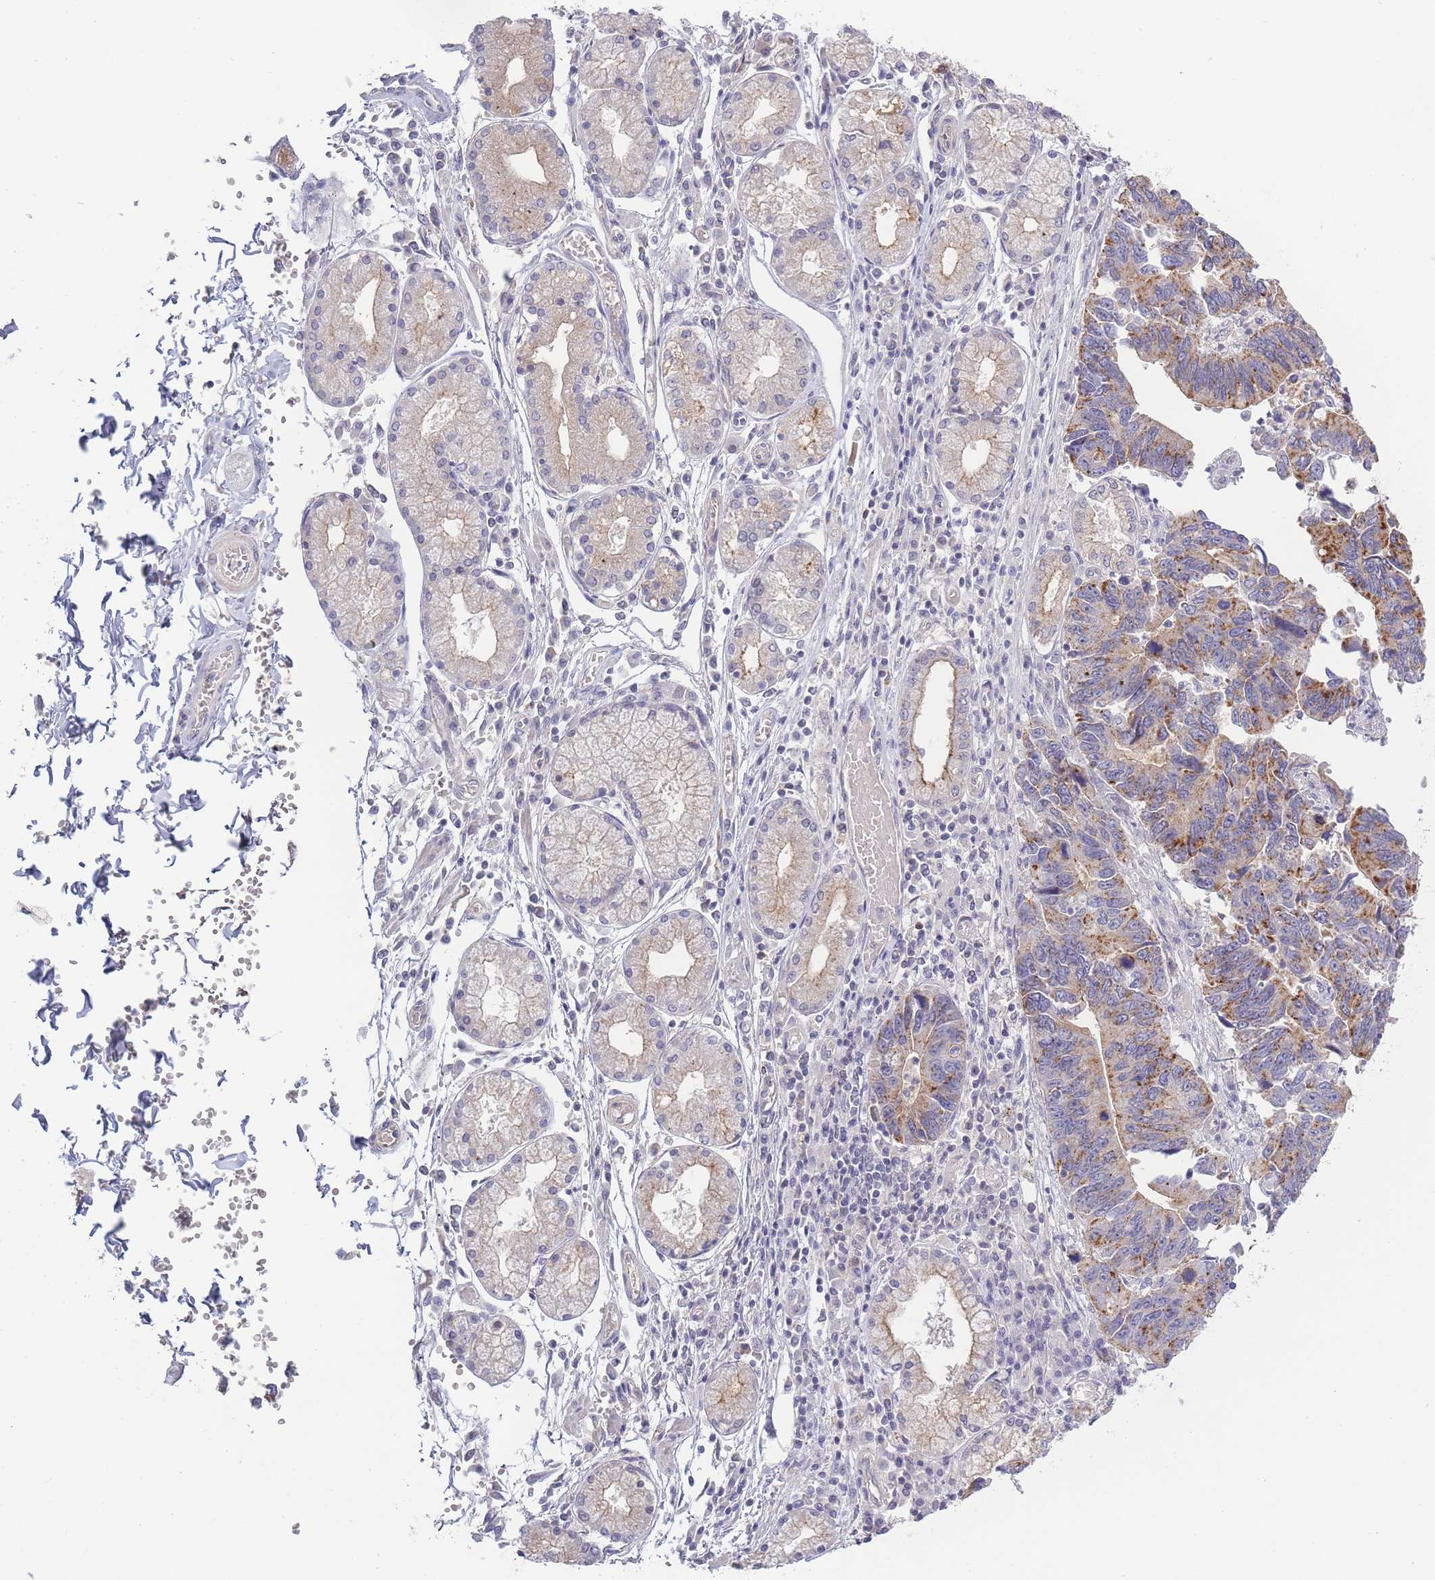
{"staining": {"intensity": "moderate", "quantity": ">75%", "location": "cytoplasmic/membranous"}, "tissue": "stomach cancer", "cell_type": "Tumor cells", "image_type": "cancer", "snomed": [{"axis": "morphology", "description": "Adenocarcinoma, NOS"}, {"axis": "topography", "description": "Stomach"}], "caption": "Brown immunohistochemical staining in adenocarcinoma (stomach) displays moderate cytoplasmic/membranous expression in approximately >75% of tumor cells.", "gene": "SPHKAP", "patient": {"sex": "male", "age": 59}}